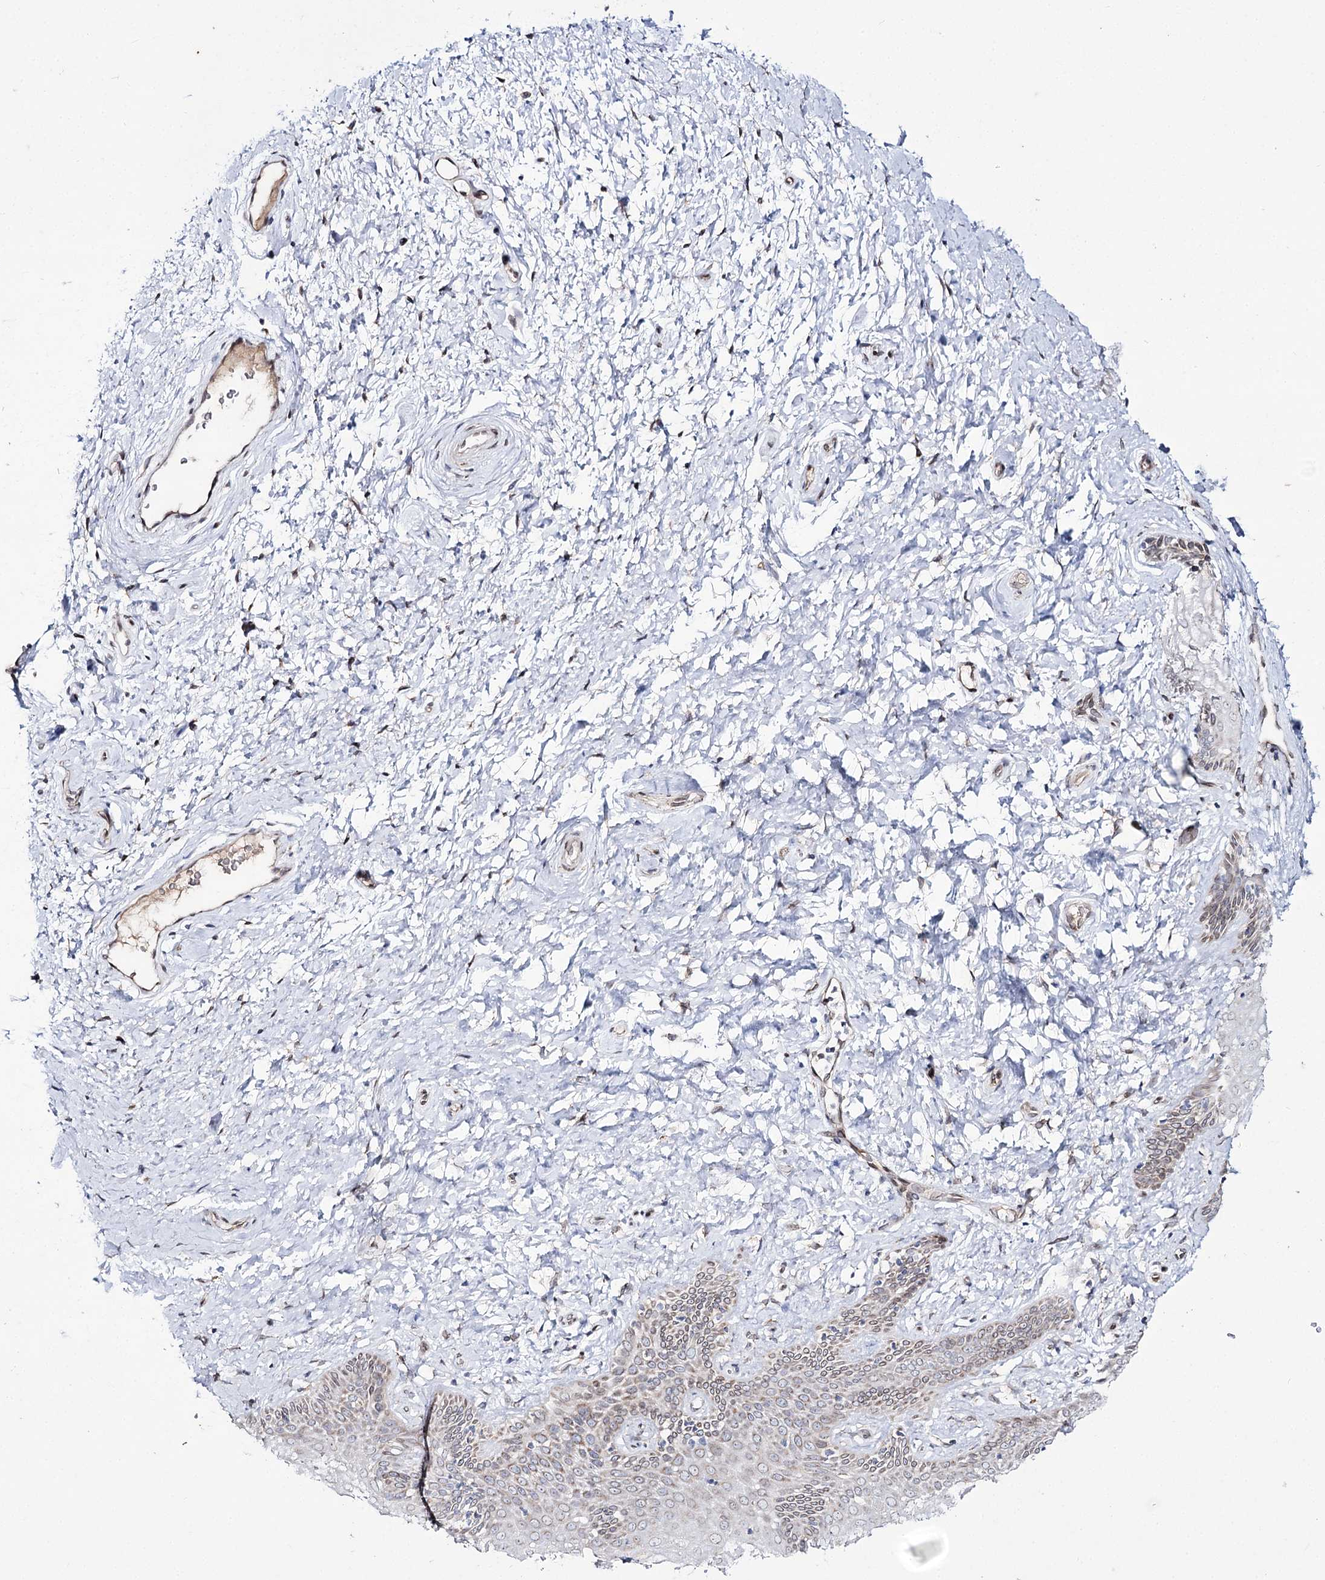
{"staining": {"intensity": "weak", "quantity": "<25%", "location": "cytoplasmic/membranous"}, "tissue": "vagina", "cell_type": "Squamous epithelial cells", "image_type": "normal", "snomed": [{"axis": "morphology", "description": "Normal tissue, NOS"}, {"axis": "topography", "description": "Vagina"}, {"axis": "topography", "description": "Cervix"}], "caption": "This is an immunohistochemistry (IHC) histopathology image of normal vagina. There is no staining in squamous epithelial cells.", "gene": "C11orf80", "patient": {"sex": "female", "age": 40}}